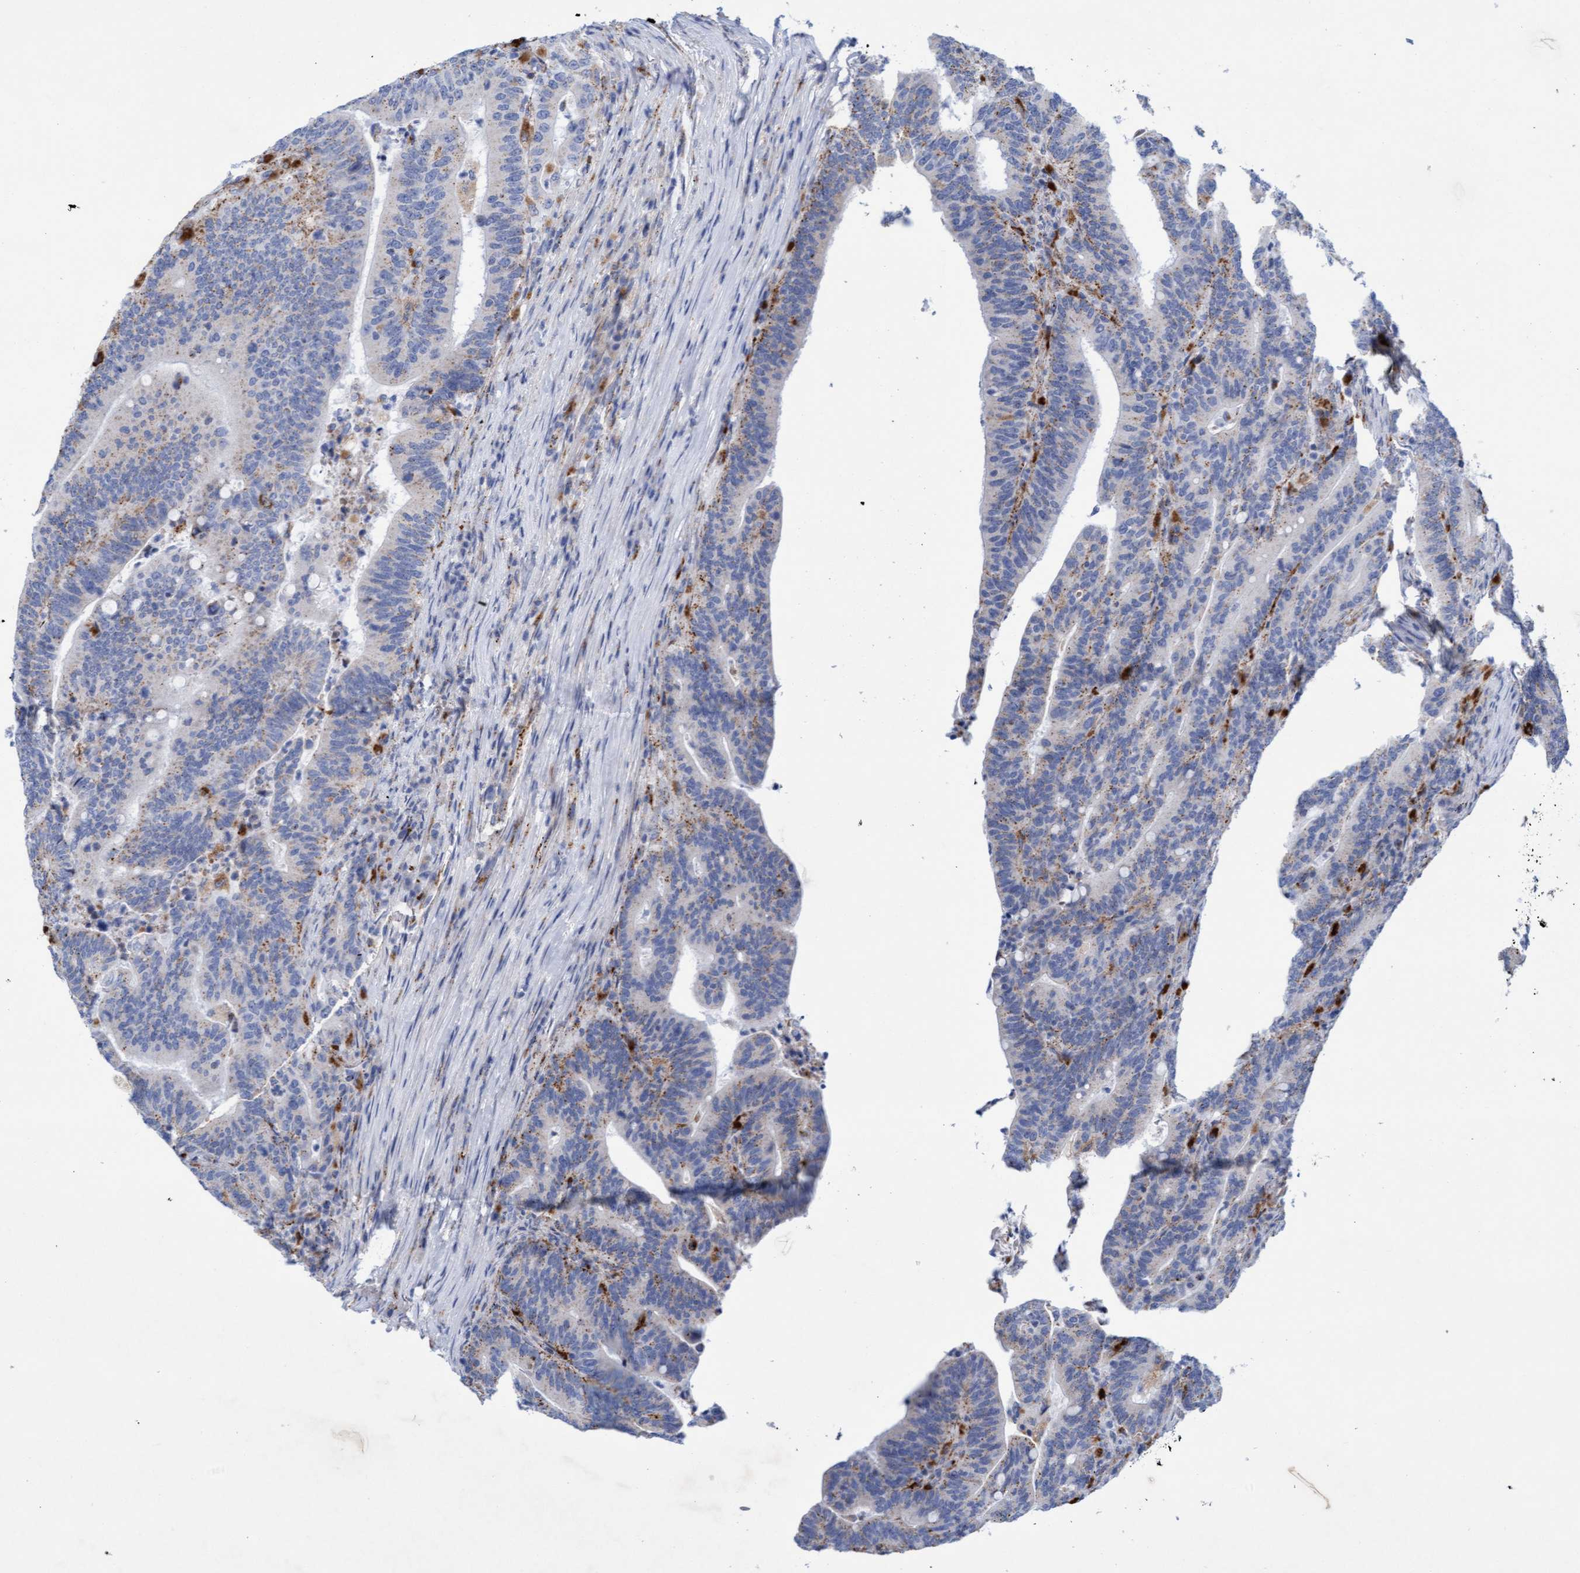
{"staining": {"intensity": "moderate", "quantity": "<25%", "location": "cytoplasmic/membranous"}, "tissue": "colorectal cancer", "cell_type": "Tumor cells", "image_type": "cancer", "snomed": [{"axis": "morphology", "description": "Adenocarcinoma, NOS"}, {"axis": "topography", "description": "Colon"}], "caption": "Immunohistochemistry of colorectal cancer (adenocarcinoma) exhibits low levels of moderate cytoplasmic/membranous positivity in approximately <25% of tumor cells.", "gene": "SGSH", "patient": {"sex": "female", "age": 66}}